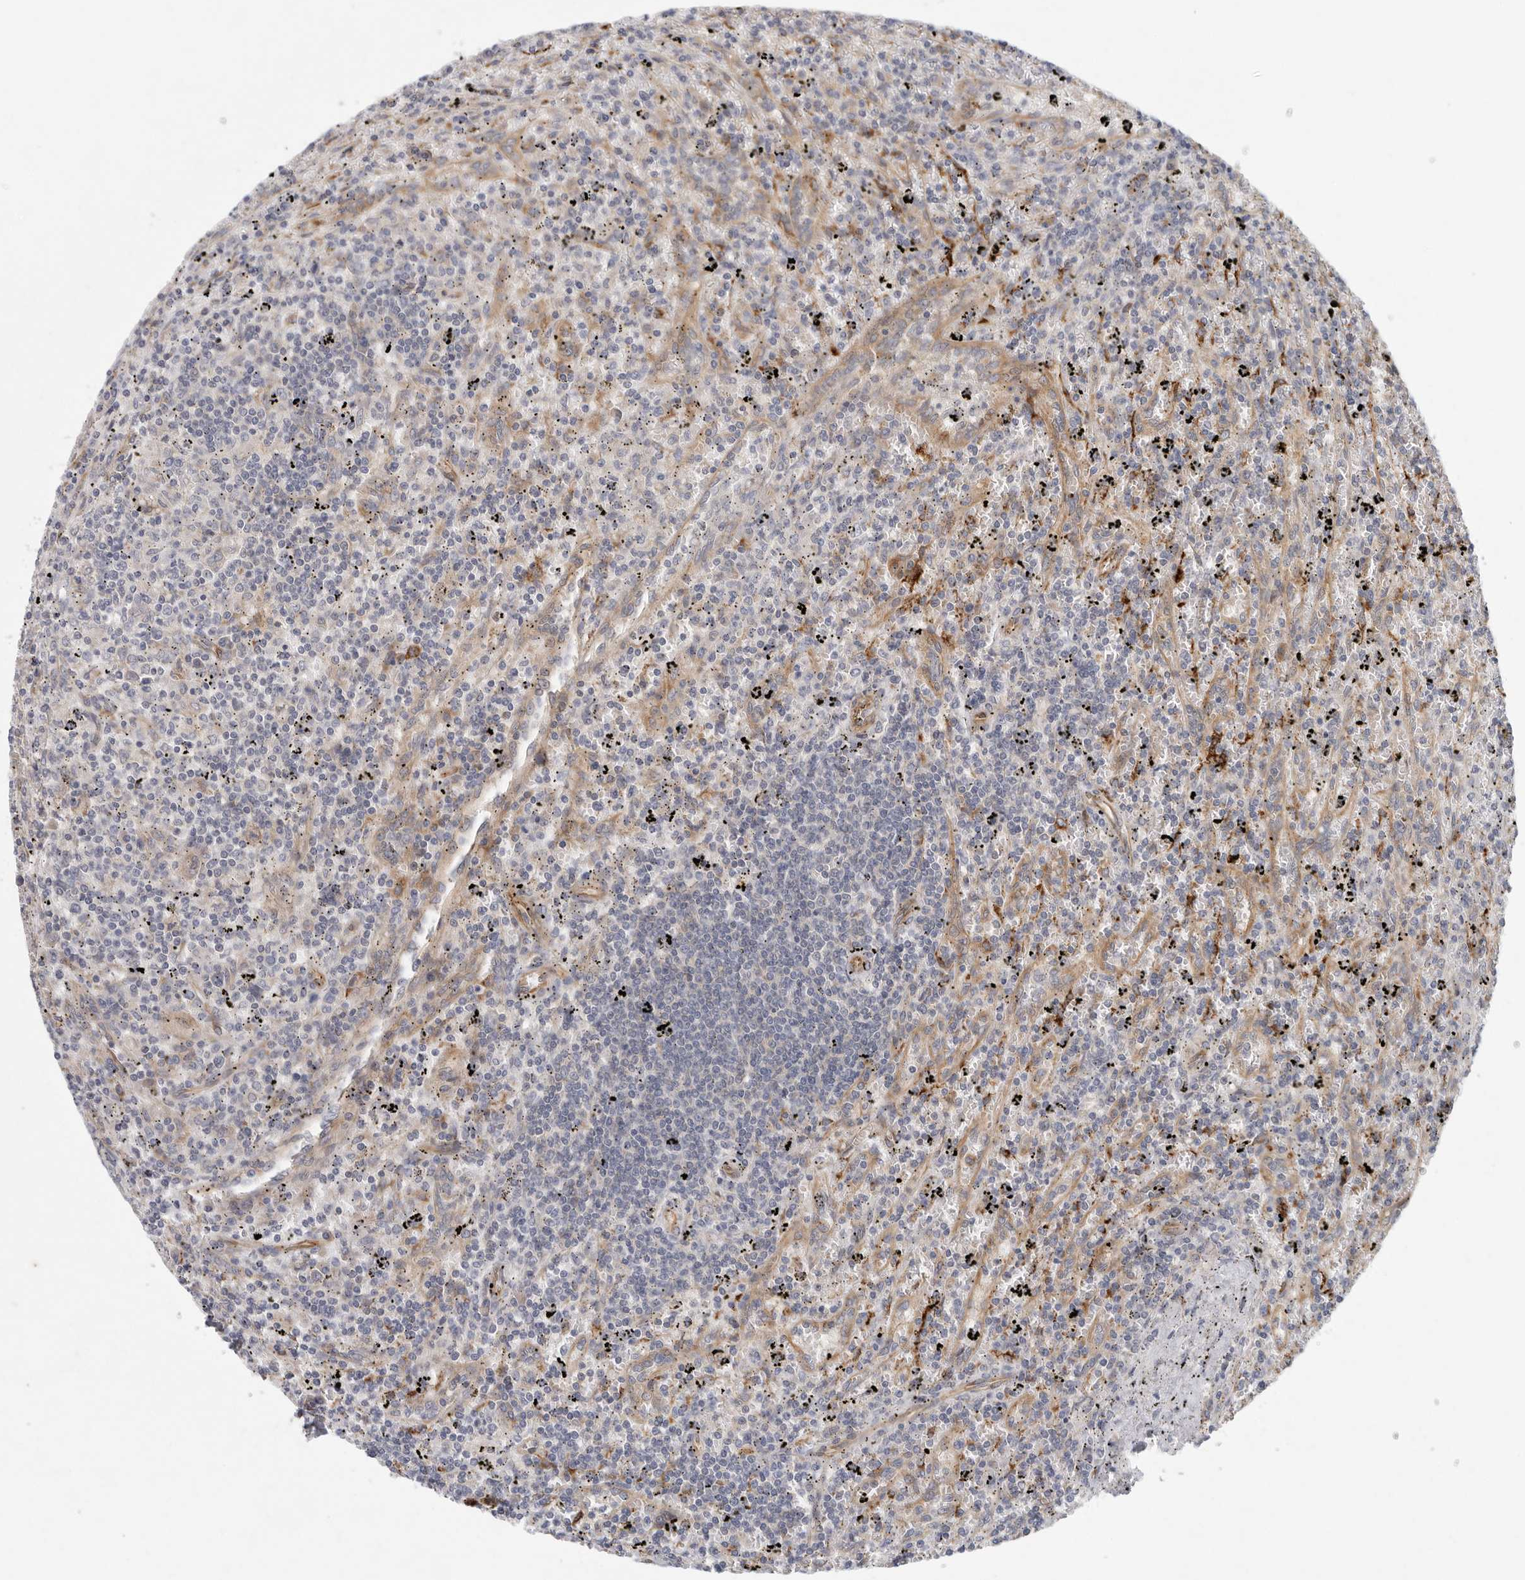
{"staining": {"intensity": "negative", "quantity": "none", "location": "none"}, "tissue": "lymphoma", "cell_type": "Tumor cells", "image_type": "cancer", "snomed": [{"axis": "morphology", "description": "Malignant lymphoma, non-Hodgkin's type, Low grade"}, {"axis": "topography", "description": "Spleen"}], "caption": "Tumor cells show no significant expression in low-grade malignant lymphoma, non-Hodgkin's type. Nuclei are stained in blue.", "gene": "BCAP29", "patient": {"sex": "male", "age": 76}}